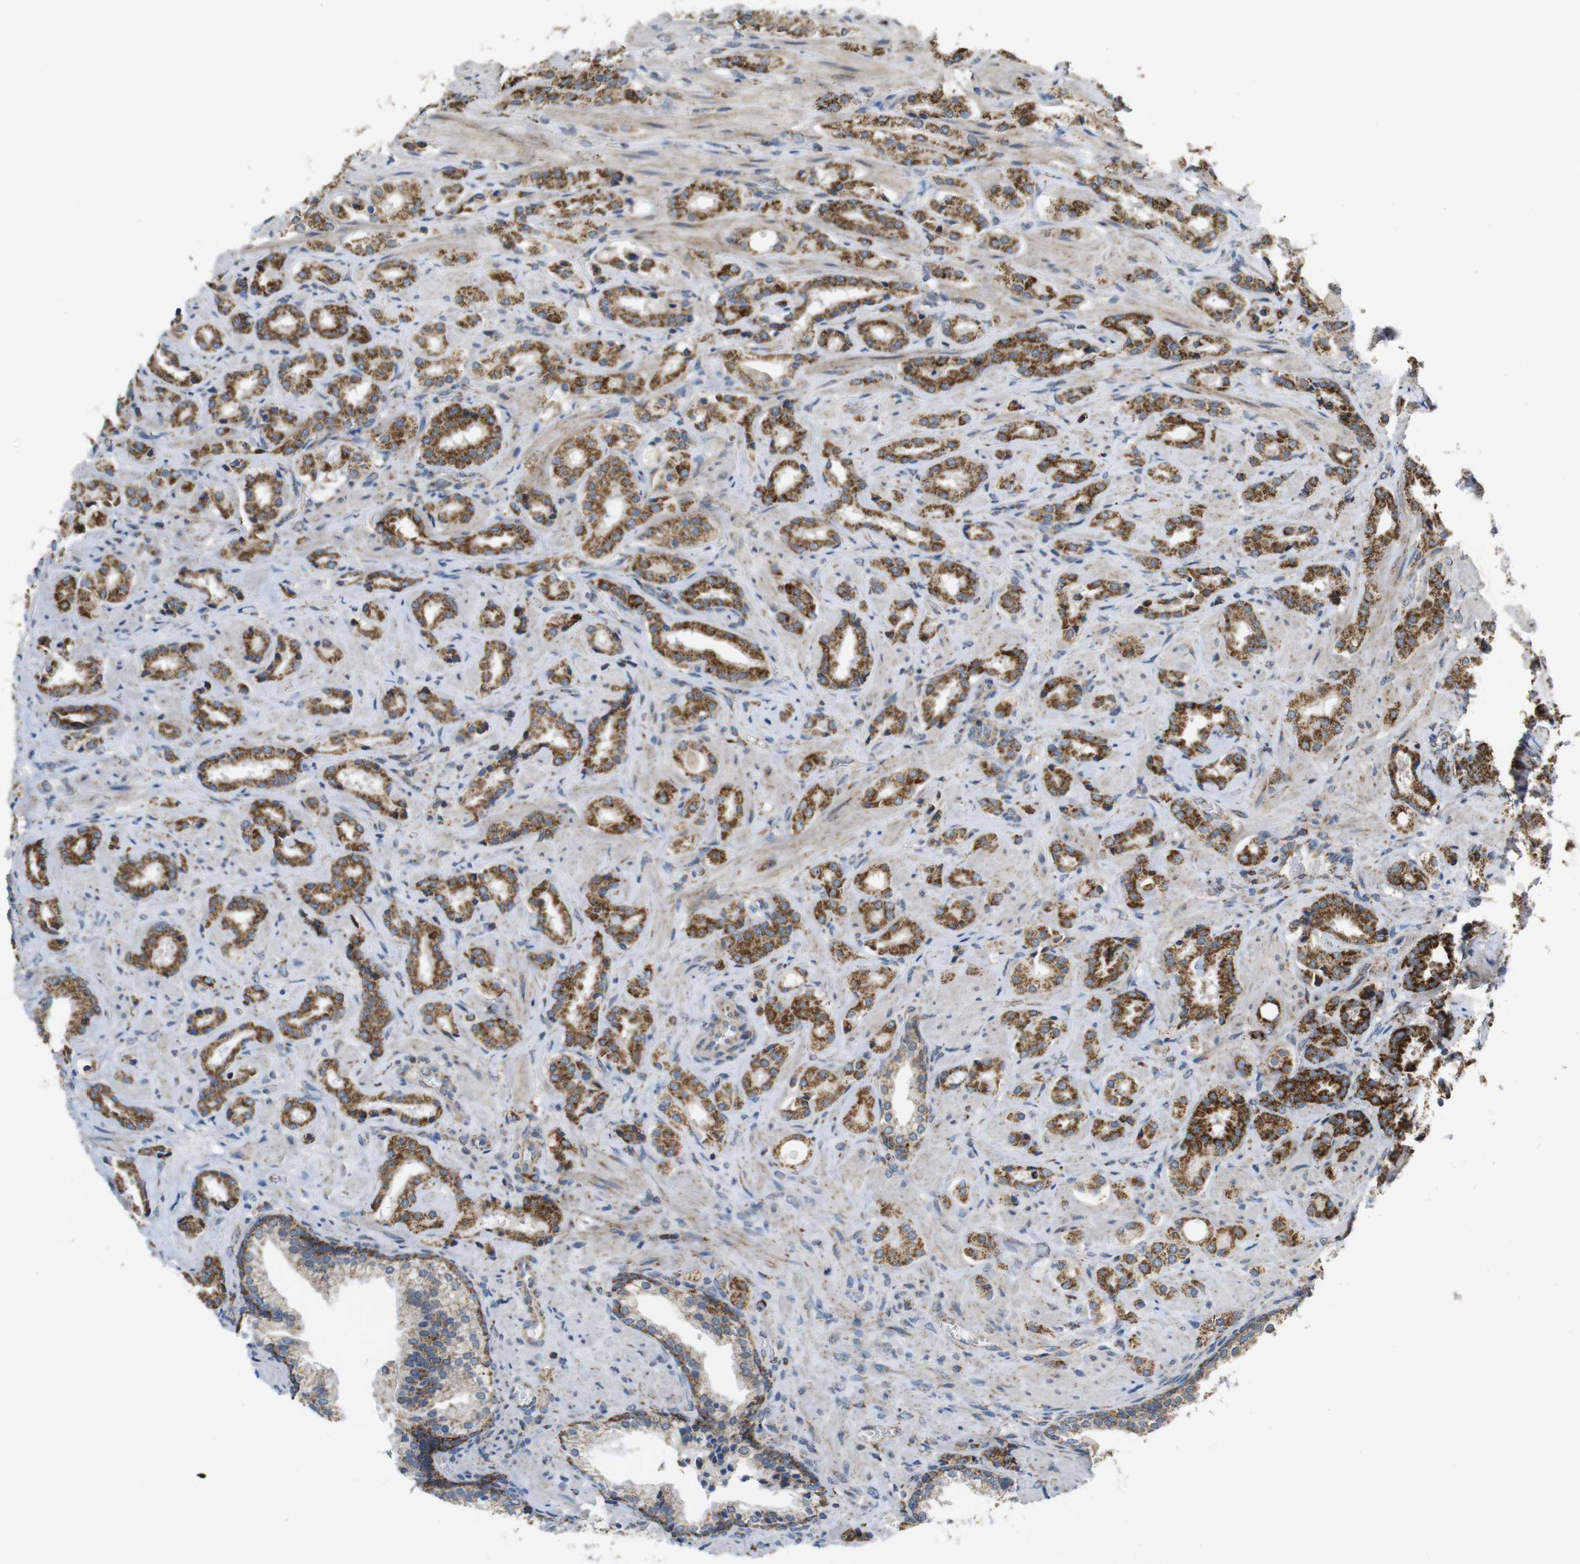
{"staining": {"intensity": "moderate", "quantity": ">75%", "location": "cytoplasmic/membranous"}, "tissue": "prostate cancer", "cell_type": "Tumor cells", "image_type": "cancer", "snomed": [{"axis": "morphology", "description": "Adenocarcinoma, High grade"}, {"axis": "topography", "description": "Prostate"}], "caption": "A micrograph of prostate adenocarcinoma (high-grade) stained for a protein shows moderate cytoplasmic/membranous brown staining in tumor cells. The protein of interest is shown in brown color, while the nuclei are stained blue.", "gene": "CALHM2", "patient": {"sex": "male", "age": 64}}